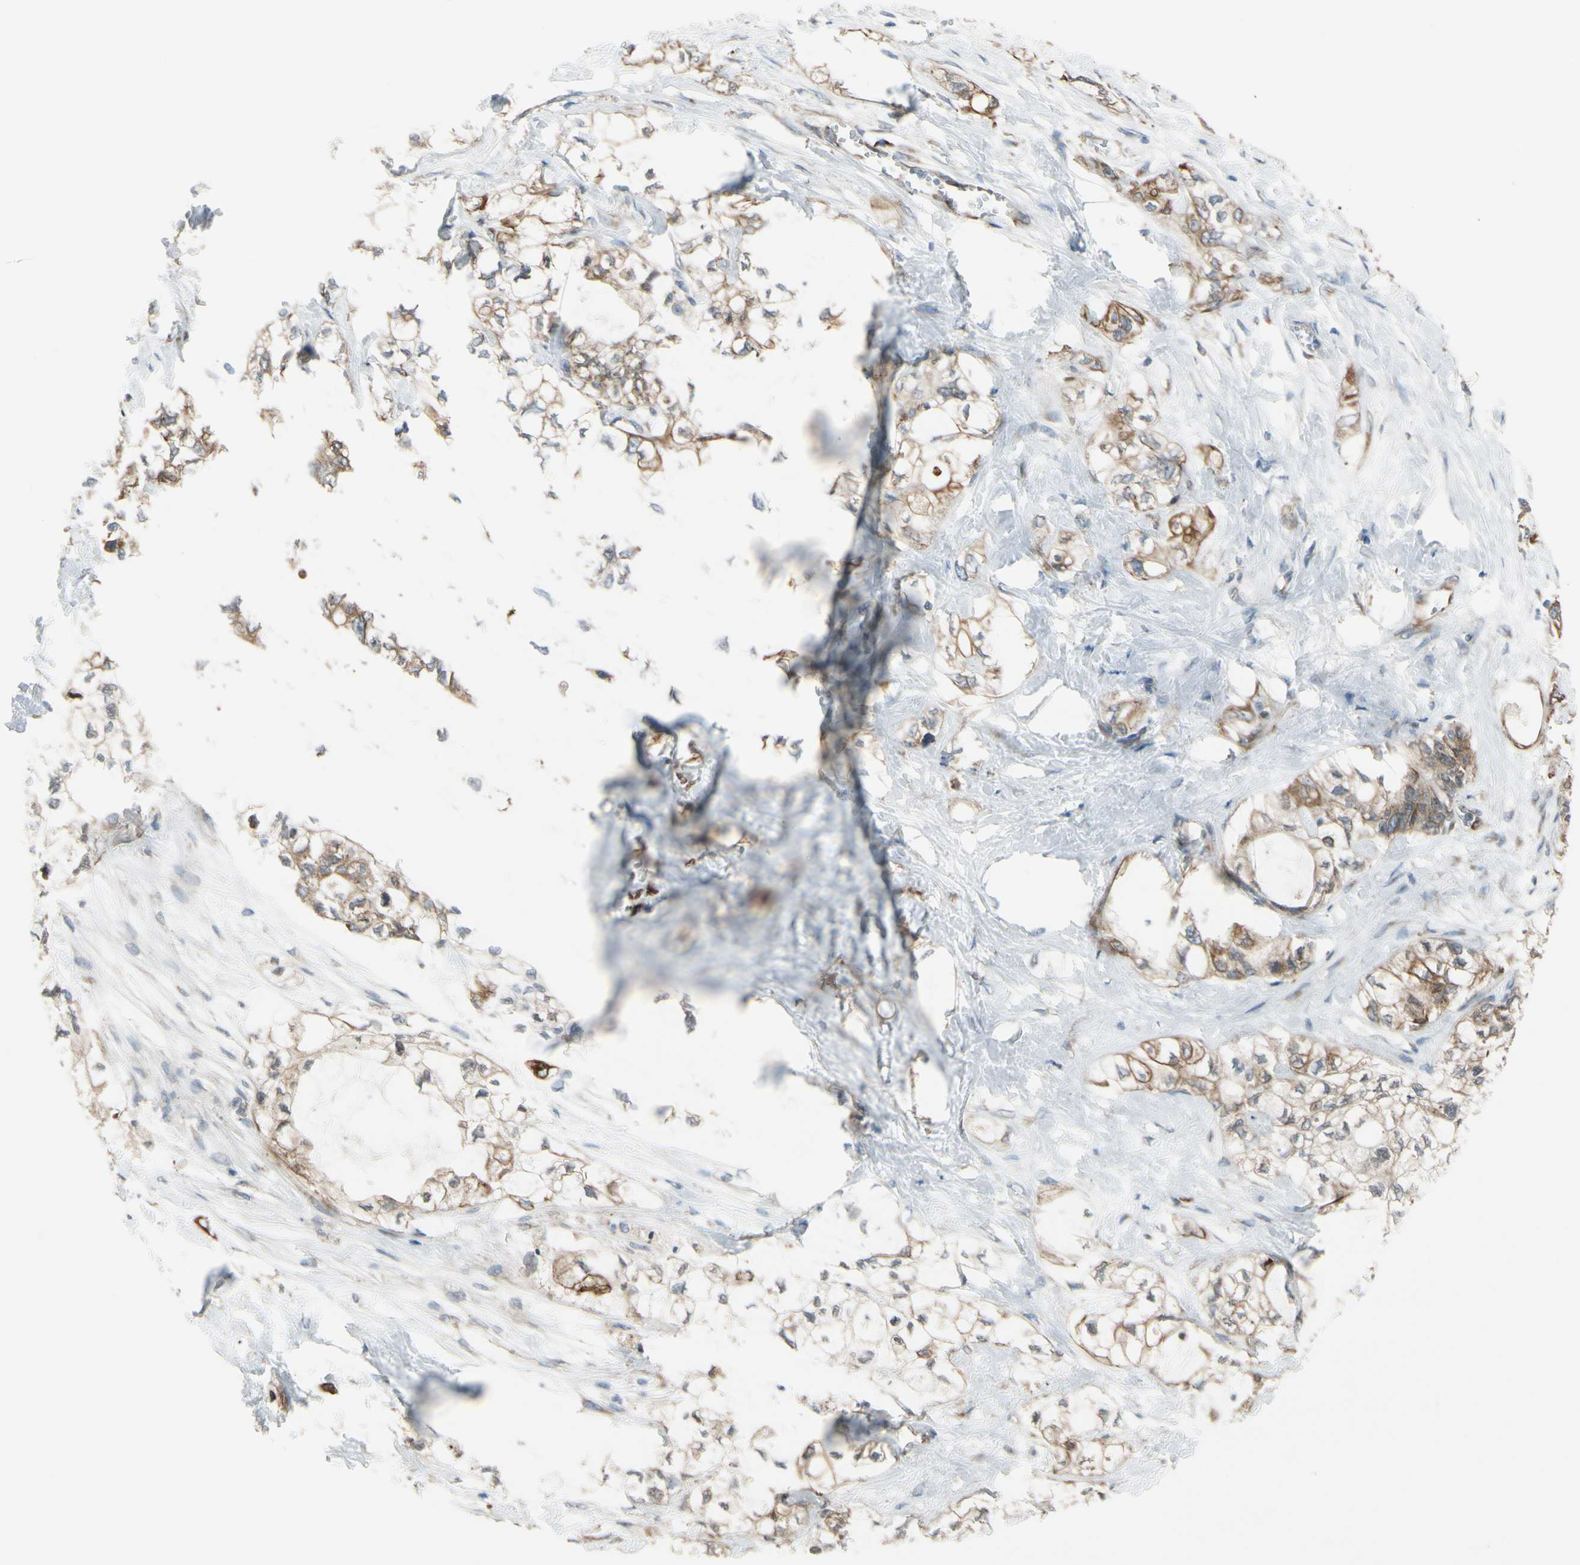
{"staining": {"intensity": "moderate", "quantity": "25%-75%", "location": "cytoplasmic/membranous"}, "tissue": "pancreatic cancer", "cell_type": "Tumor cells", "image_type": "cancer", "snomed": [{"axis": "morphology", "description": "Adenocarcinoma, NOS"}, {"axis": "topography", "description": "Pancreas"}], "caption": "Adenocarcinoma (pancreatic) stained with DAB immunohistochemistry displays medium levels of moderate cytoplasmic/membranous staining in approximately 25%-75% of tumor cells. Using DAB (3,3'-diaminobenzidine) (brown) and hematoxylin (blue) stains, captured at high magnification using brightfield microscopy.", "gene": "RPN2", "patient": {"sex": "male", "age": 70}}